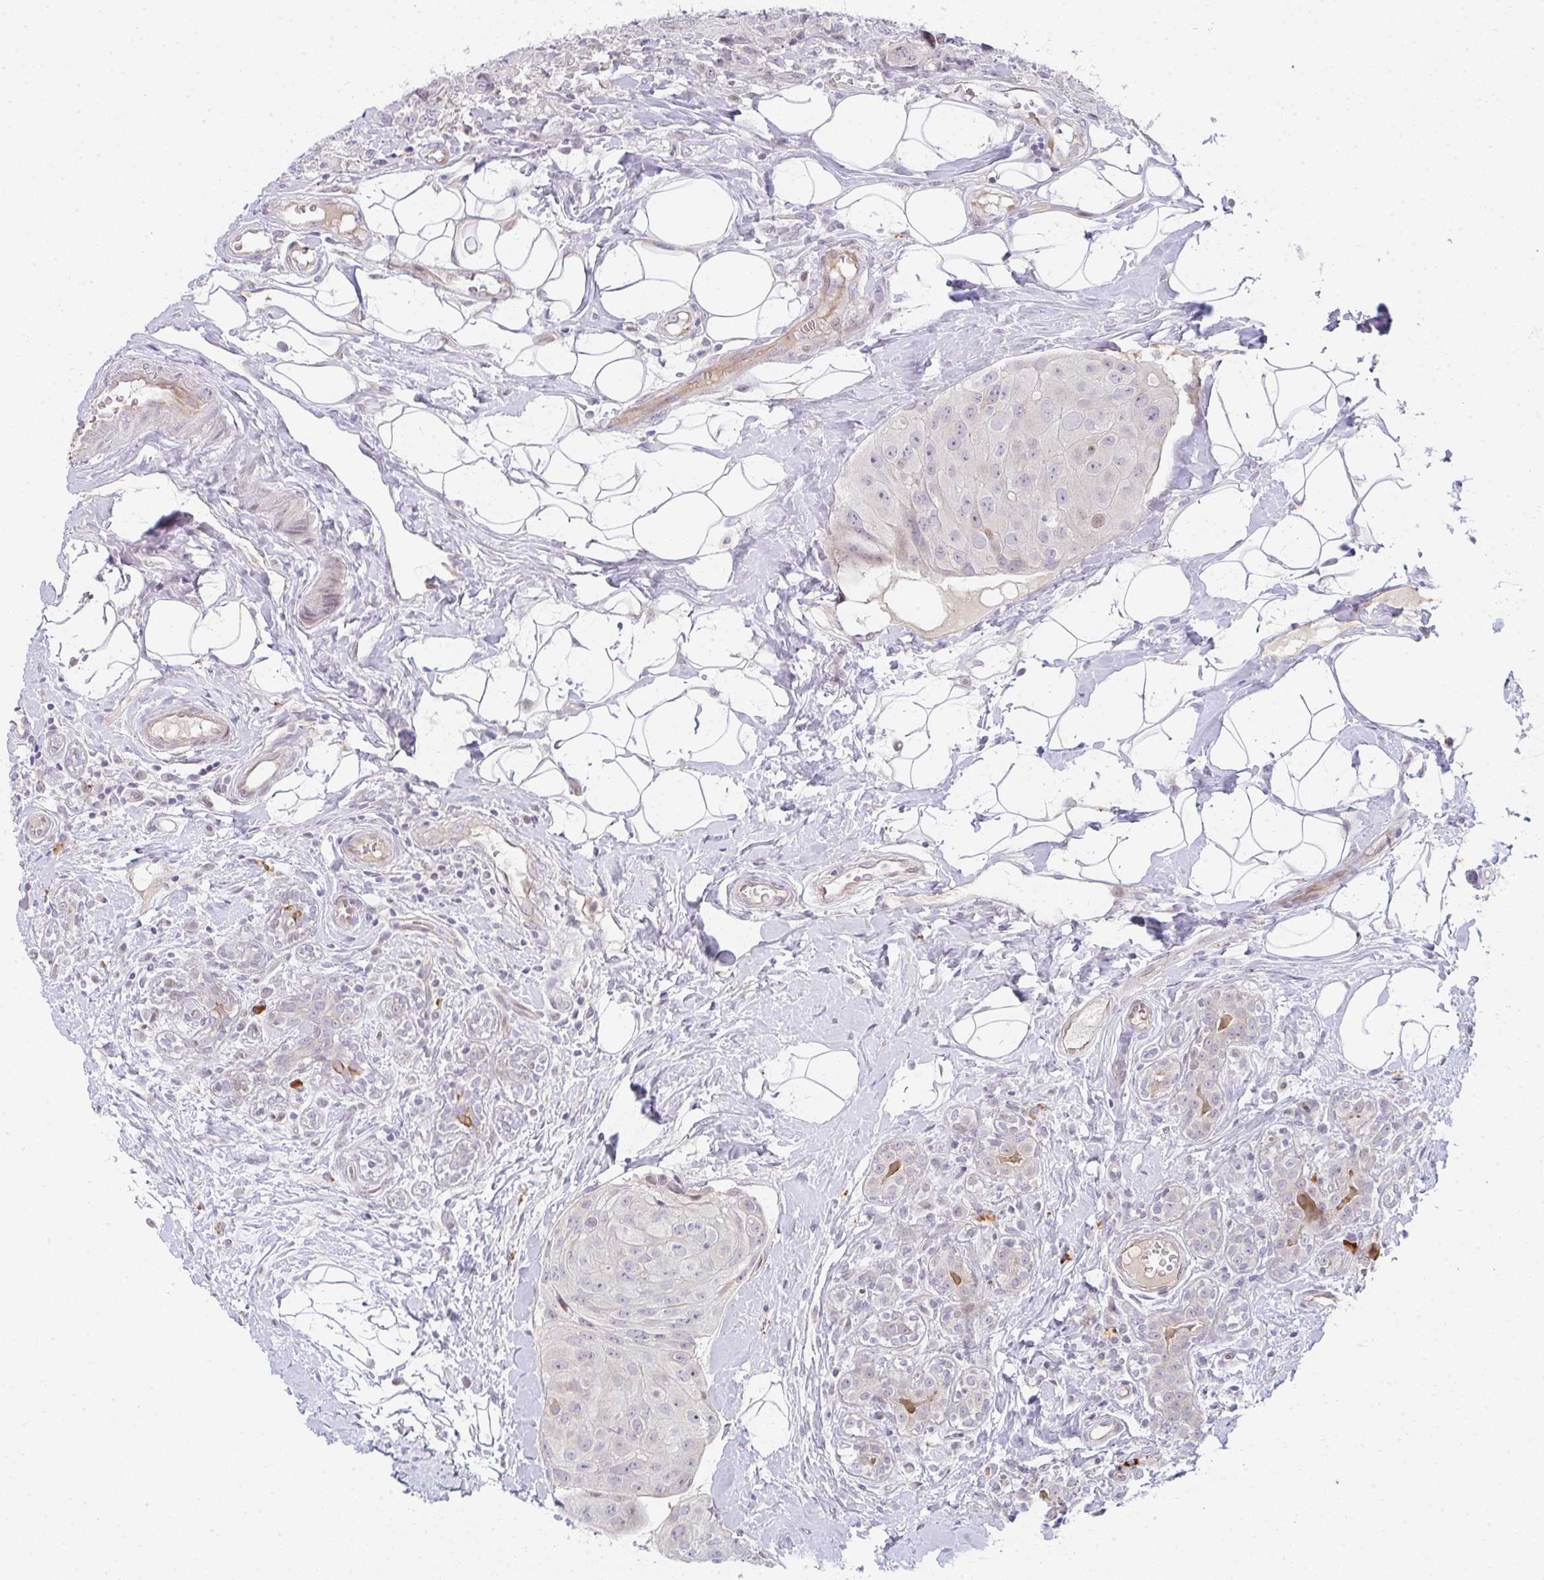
{"staining": {"intensity": "negative", "quantity": "none", "location": "none"}, "tissue": "breast cancer", "cell_type": "Tumor cells", "image_type": "cancer", "snomed": [{"axis": "morphology", "description": "Duct carcinoma"}, {"axis": "topography", "description": "Breast"}], "caption": "Infiltrating ductal carcinoma (breast) stained for a protein using immunohistochemistry shows no positivity tumor cells.", "gene": "TNFRSF10A", "patient": {"sex": "female", "age": 43}}